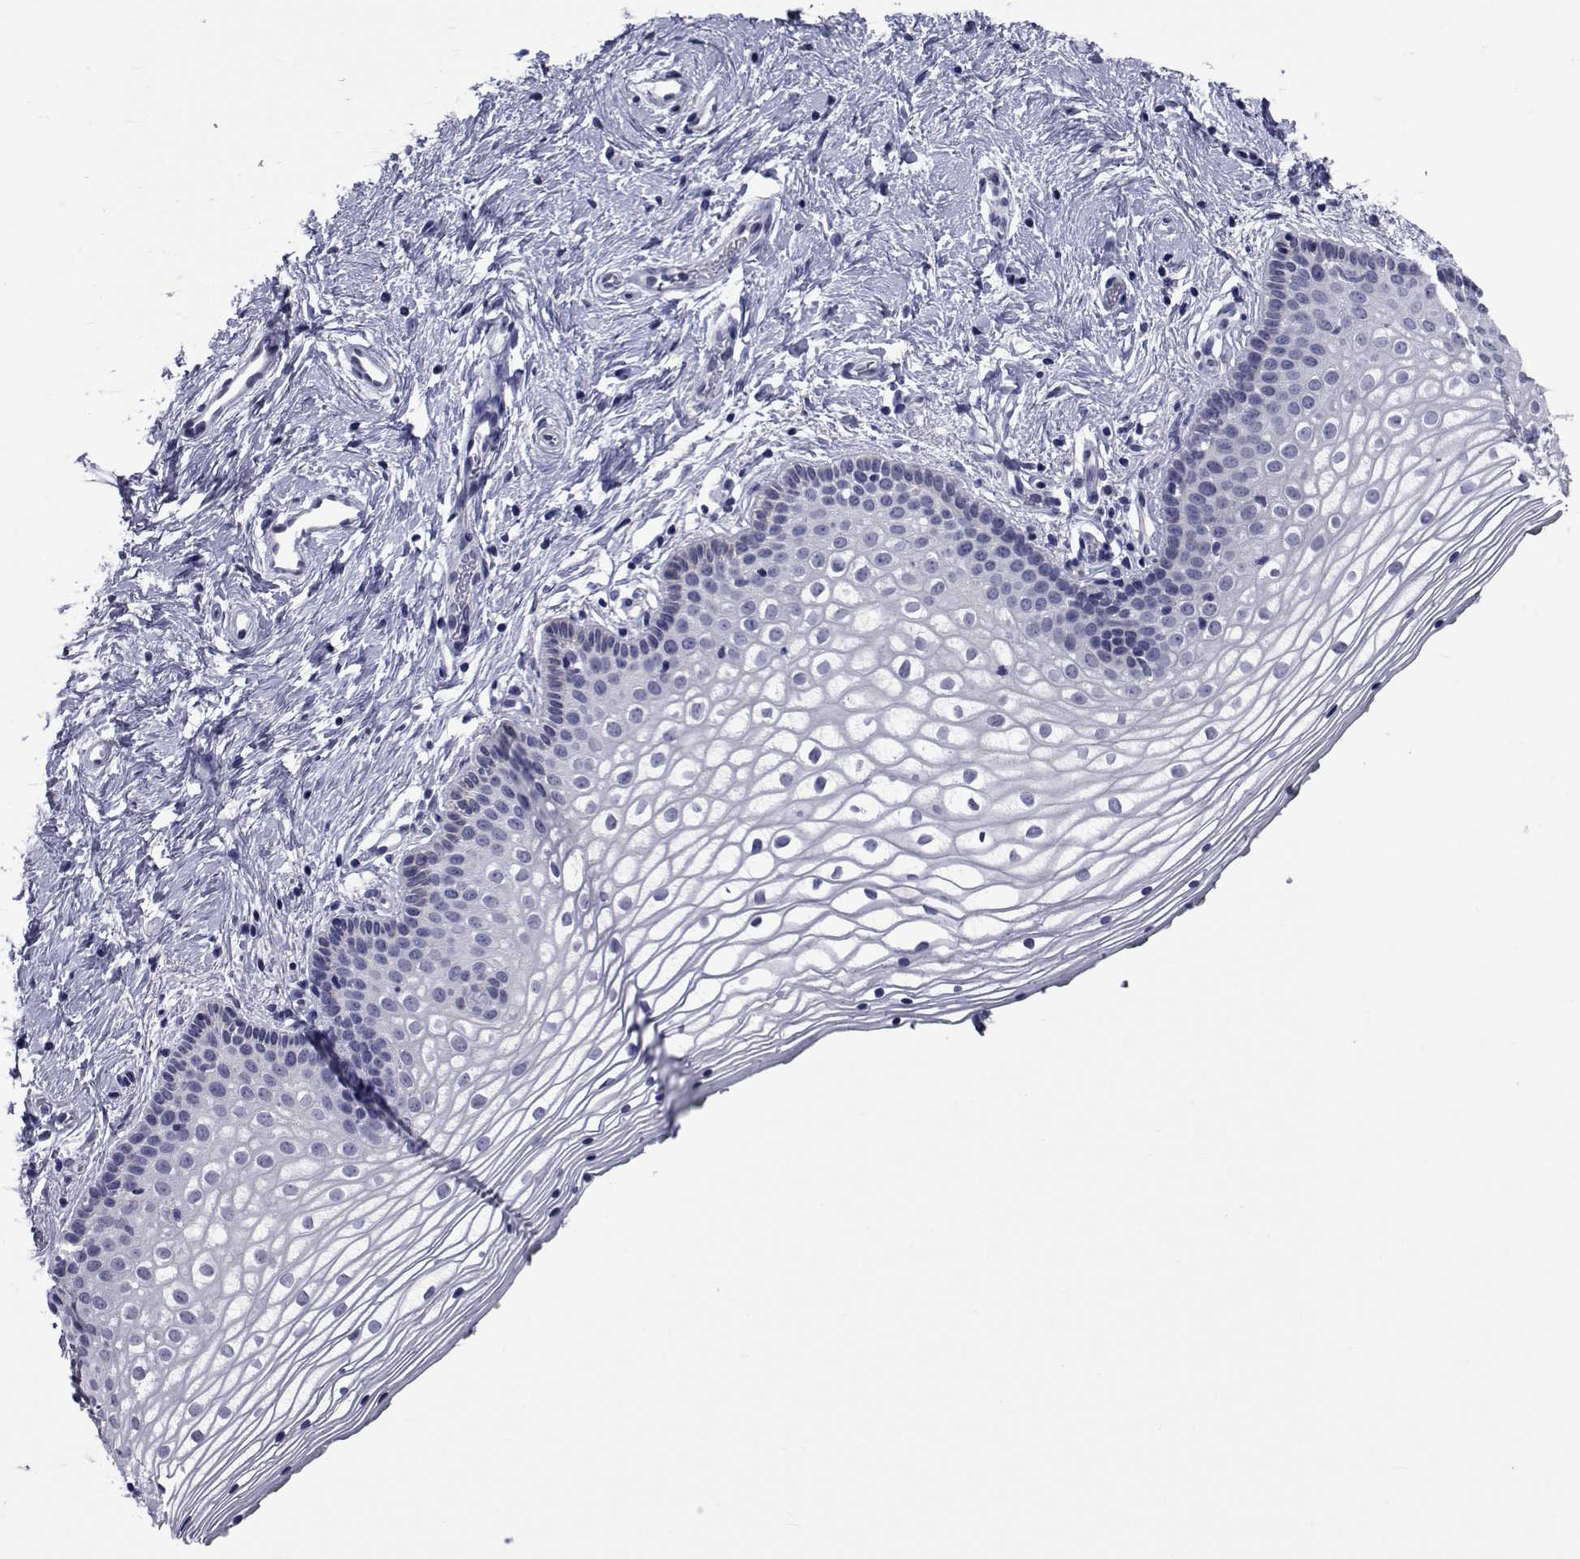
{"staining": {"intensity": "negative", "quantity": "none", "location": "none"}, "tissue": "vagina", "cell_type": "Squamous epithelial cells", "image_type": "normal", "snomed": [{"axis": "morphology", "description": "Normal tissue, NOS"}, {"axis": "topography", "description": "Vagina"}], "caption": "Micrograph shows no significant protein expression in squamous epithelial cells of benign vagina.", "gene": "SEMA5B", "patient": {"sex": "female", "age": 36}}